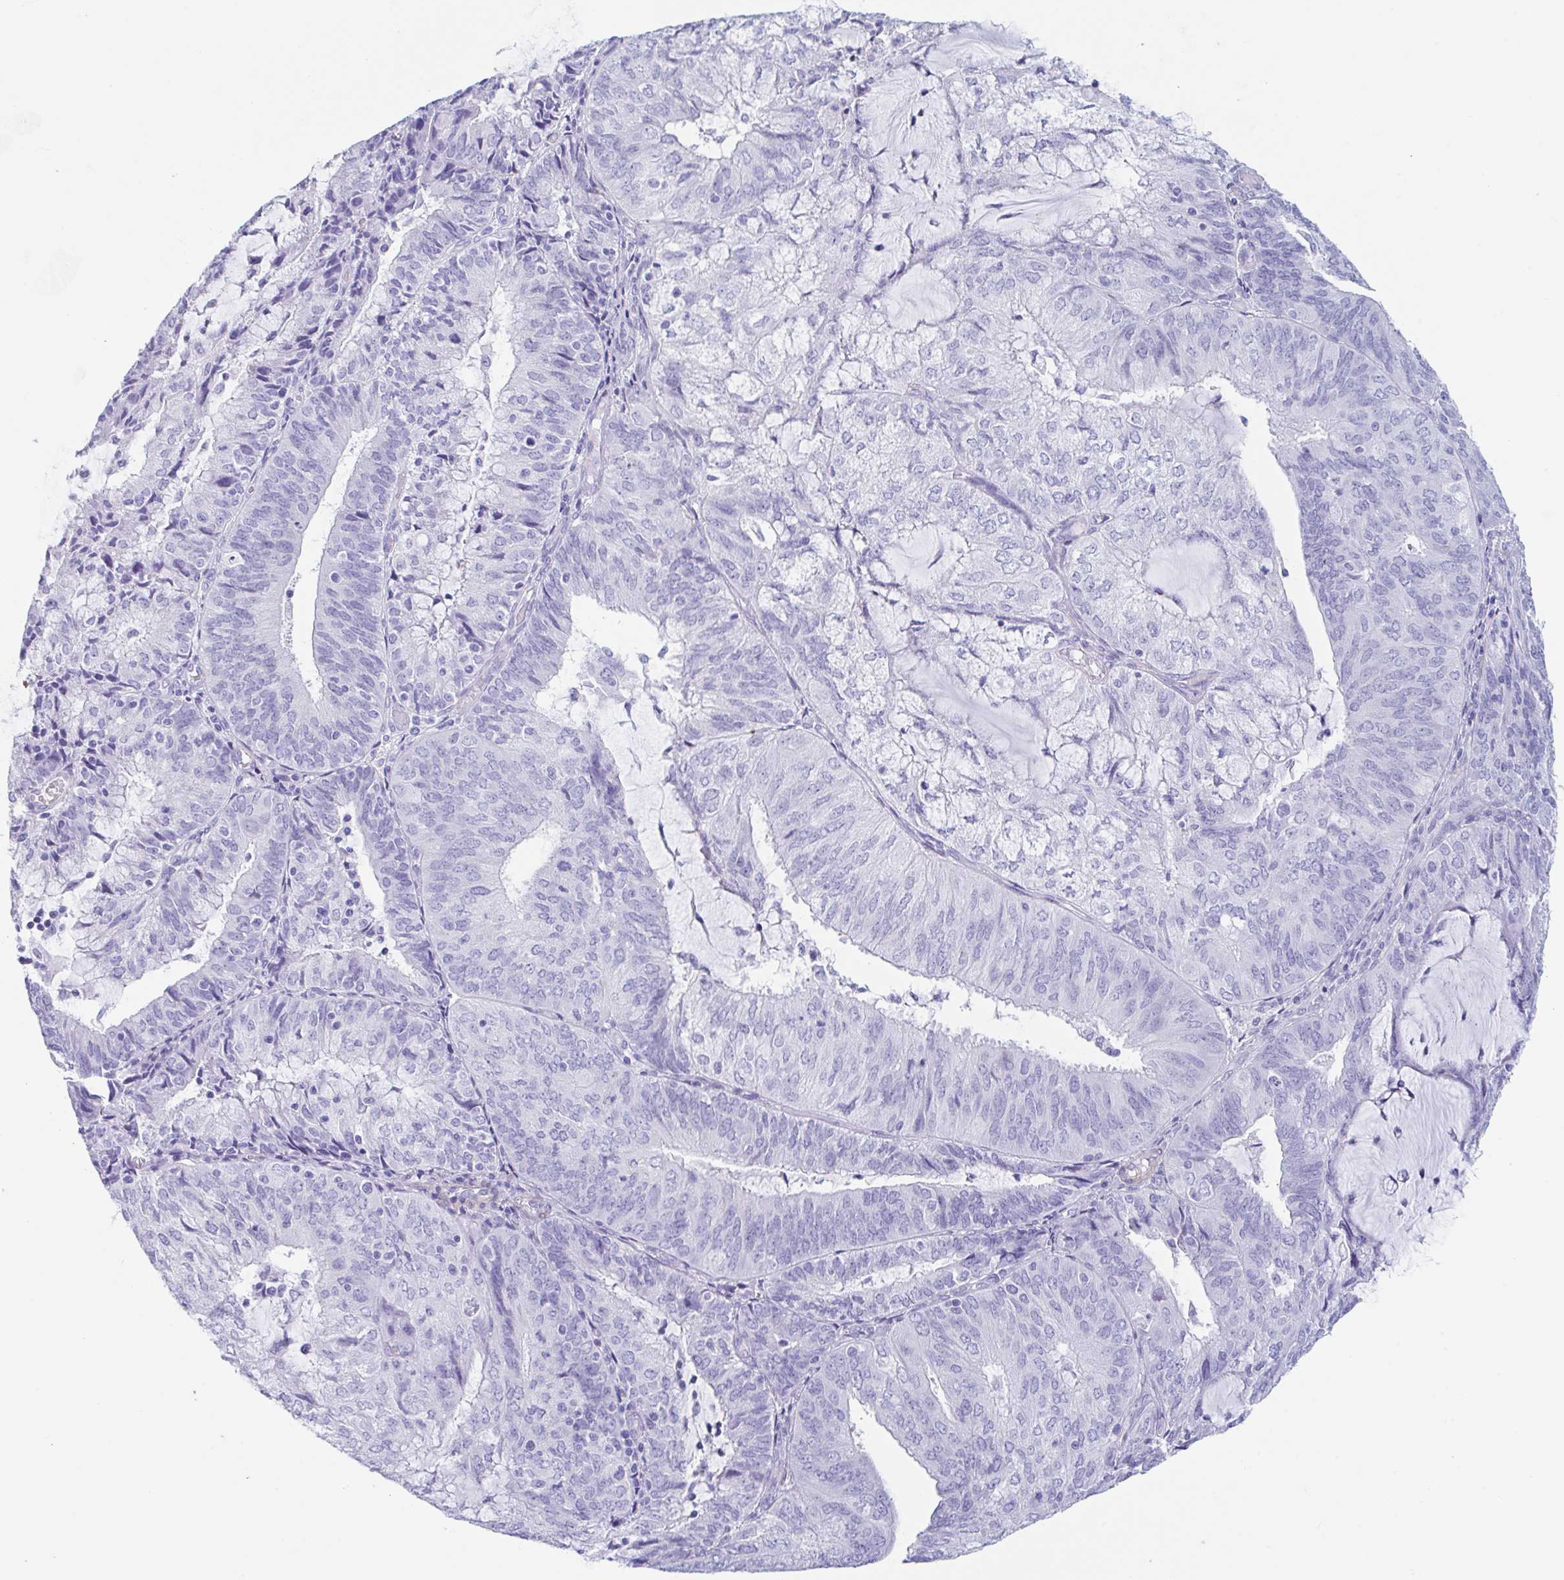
{"staining": {"intensity": "negative", "quantity": "none", "location": "none"}, "tissue": "endometrial cancer", "cell_type": "Tumor cells", "image_type": "cancer", "snomed": [{"axis": "morphology", "description": "Adenocarcinoma, NOS"}, {"axis": "topography", "description": "Endometrium"}], "caption": "Protein analysis of endometrial cancer (adenocarcinoma) exhibits no significant staining in tumor cells.", "gene": "TAS2R41", "patient": {"sex": "female", "age": 81}}